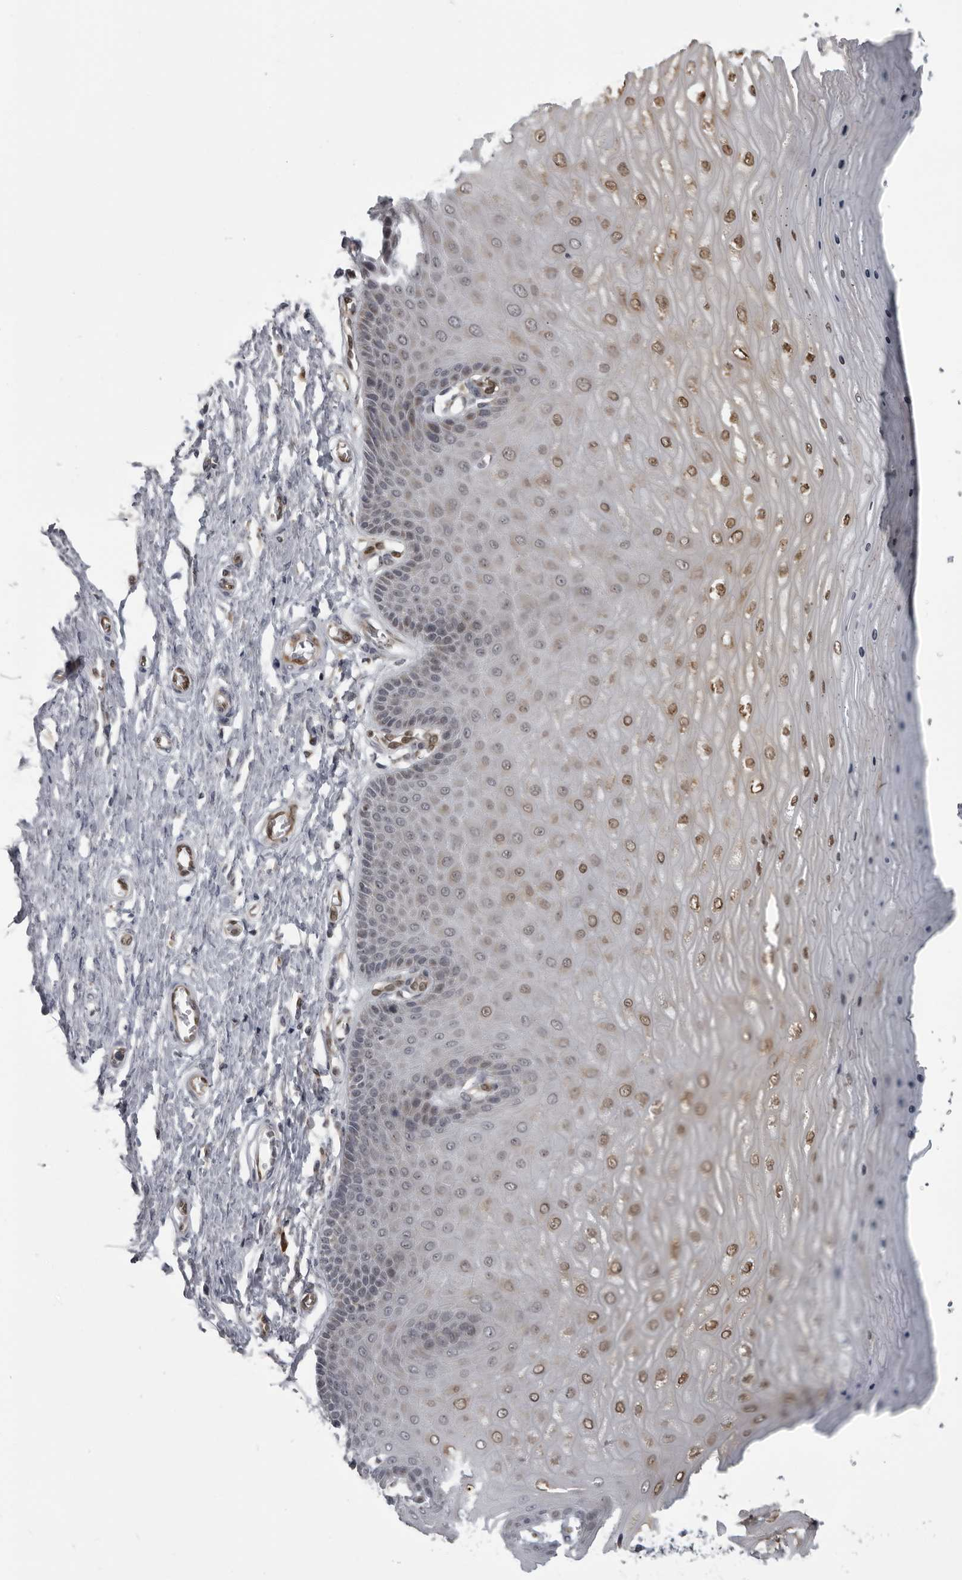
{"staining": {"intensity": "negative", "quantity": "none", "location": "none"}, "tissue": "cervix", "cell_type": "Glandular cells", "image_type": "normal", "snomed": [{"axis": "morphology", "description": "Normal tissue, NOS"}, {"axis": "topography", "description": "Cervix"}], "caption": "Protein analysis of normal cervix reveals no significant expression in glandular cells.", "gene": "MAPK12", "patient": {"sex": "female", "age": 55}}